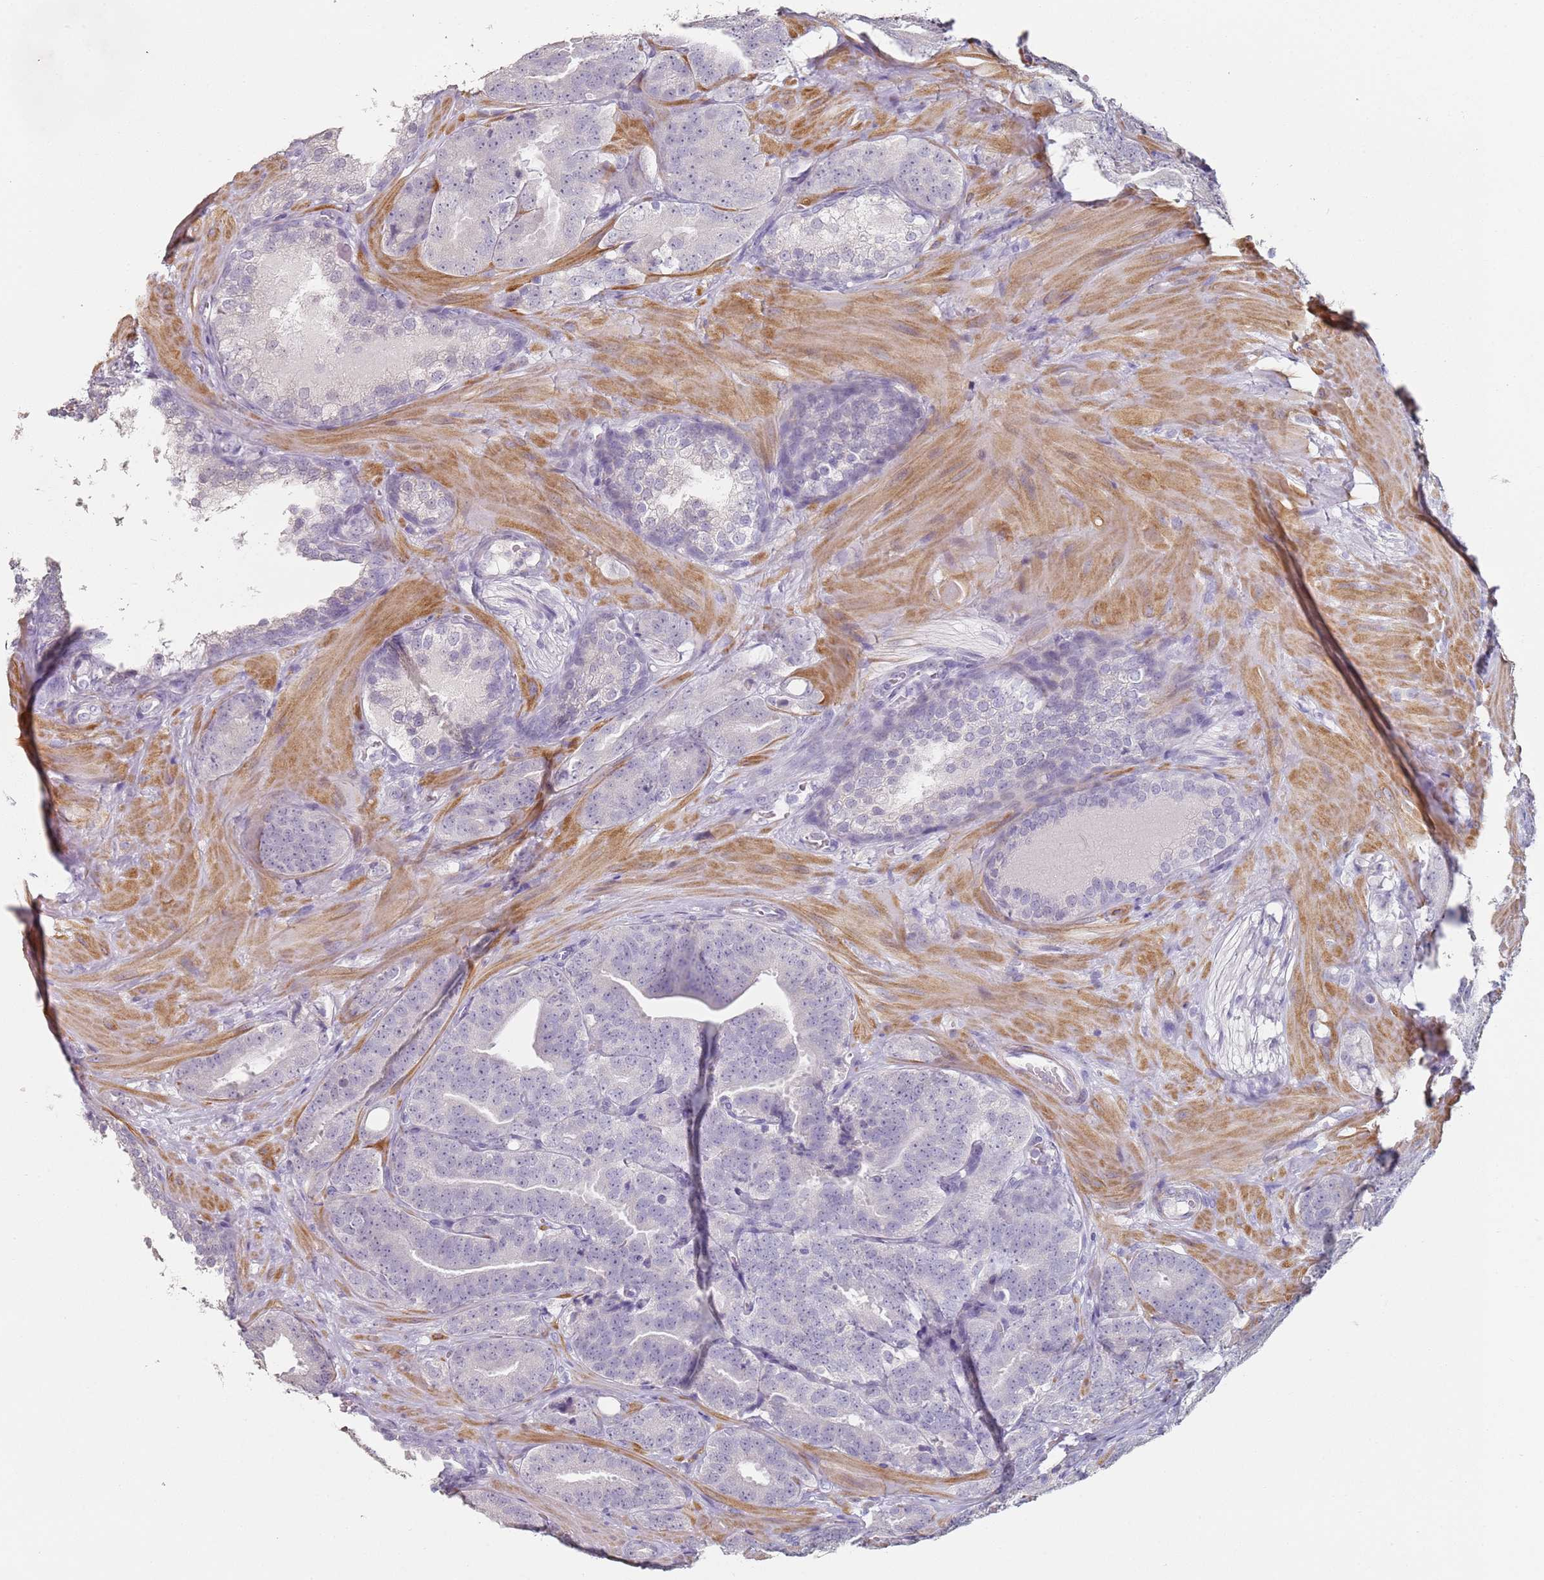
{"staining": {"intensity": "negative", "quantity": "none", "location": "none"}, "tissue": "prostate cancer", "cell_type": "Tumor cells", "image_type": "cancer", "snomed": [{"axis": "morphology", "description": "Adenocarcinoma, High grade"}, {"axis": "topography", "description": "Prostate"}], "caption": "Immunohistochemistry (IHC) of human prostate adenocarcinoma (high-grade) demonstrates no staining in tumor cells.", "gene": "DNAH11", "patient": {"sex": "male", "age": 63}}